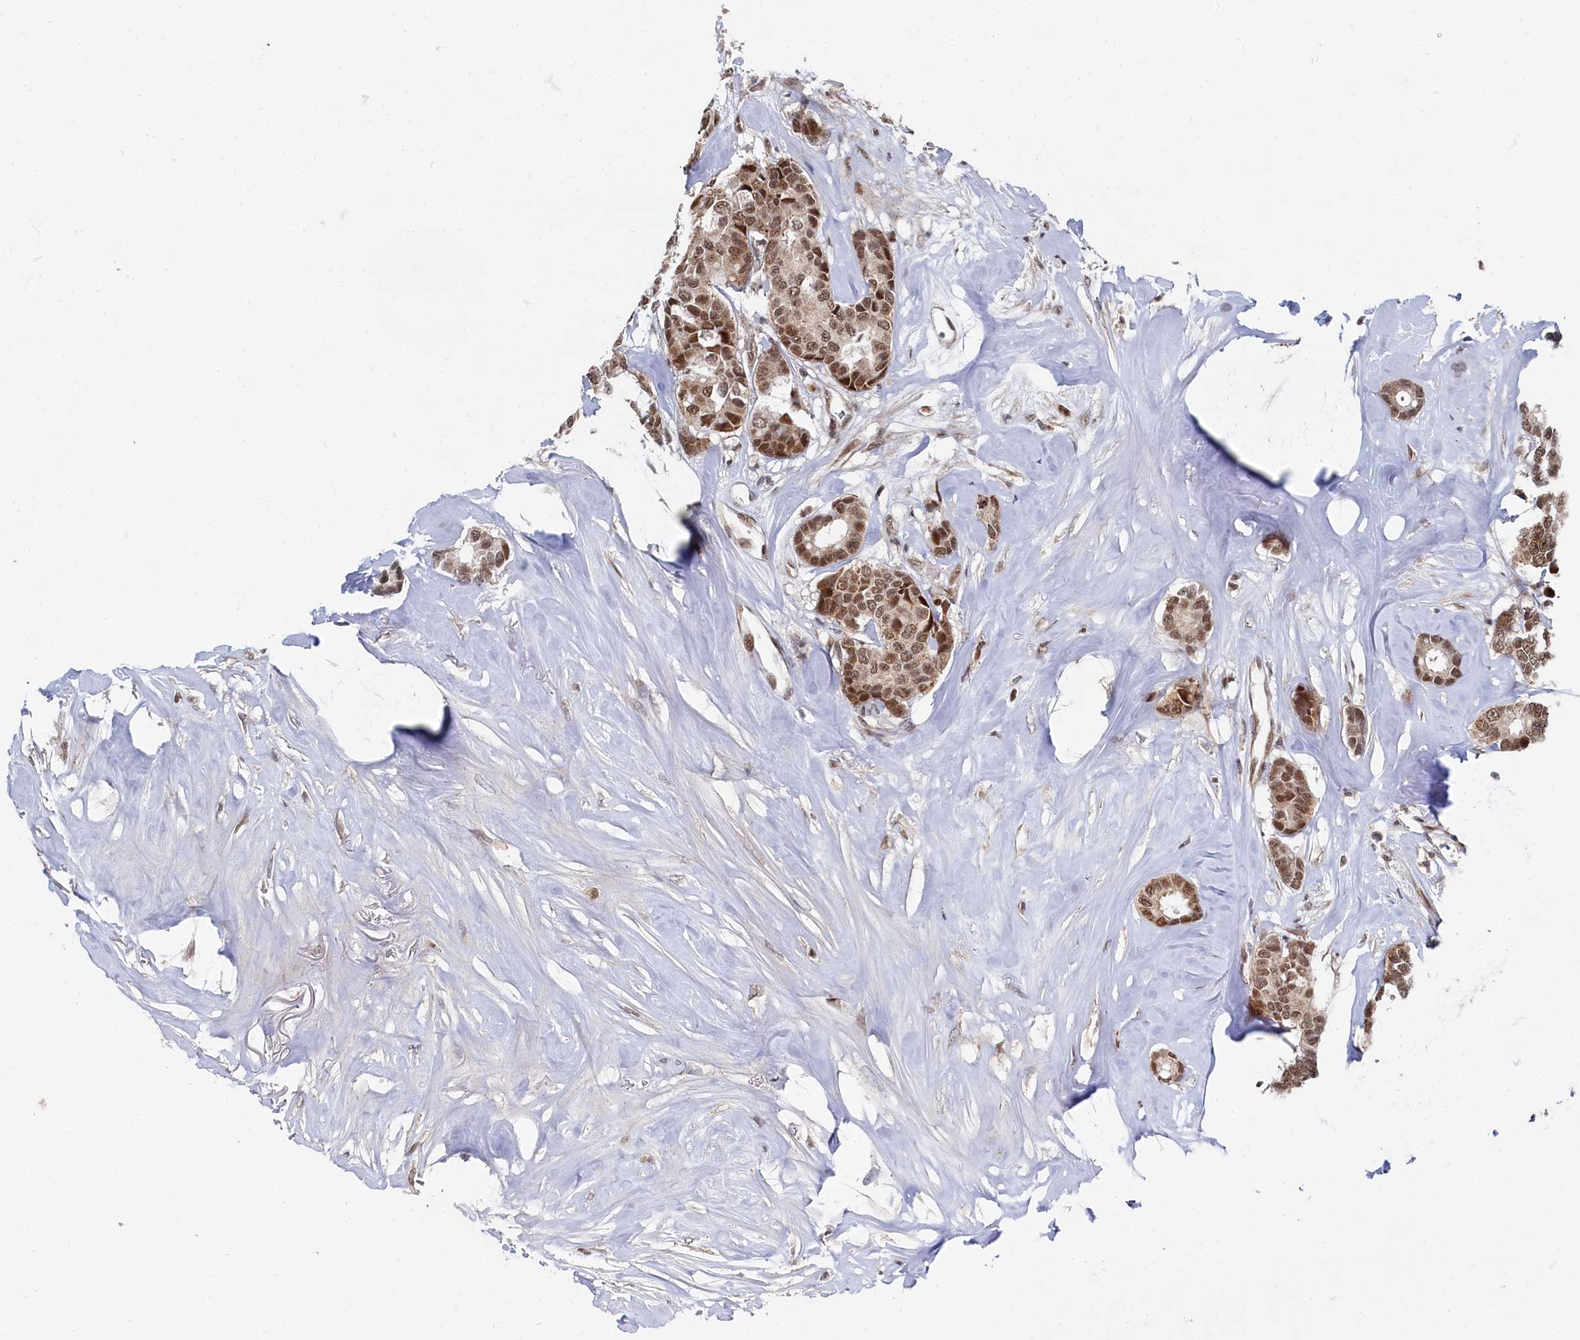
{"staining": {"intensity": "moderate", "quantity": ">75%", "location": "nuclear"}, "tissue": "breast cancer", "cell_type": "Tumor cells", "image_type": "cancer", "snomed": [{"axis": "morphology", "description": "Duct carcinoma"}, {"axis": "topography", "description": "Breast"}], "caption": "A brown stain shows moderate nuclear expression of a protein in human breast cancer (intraductal carcinoma) tumor cells.", "gene": "BUB3", "patient": {"sex": "female", "age": 87}}